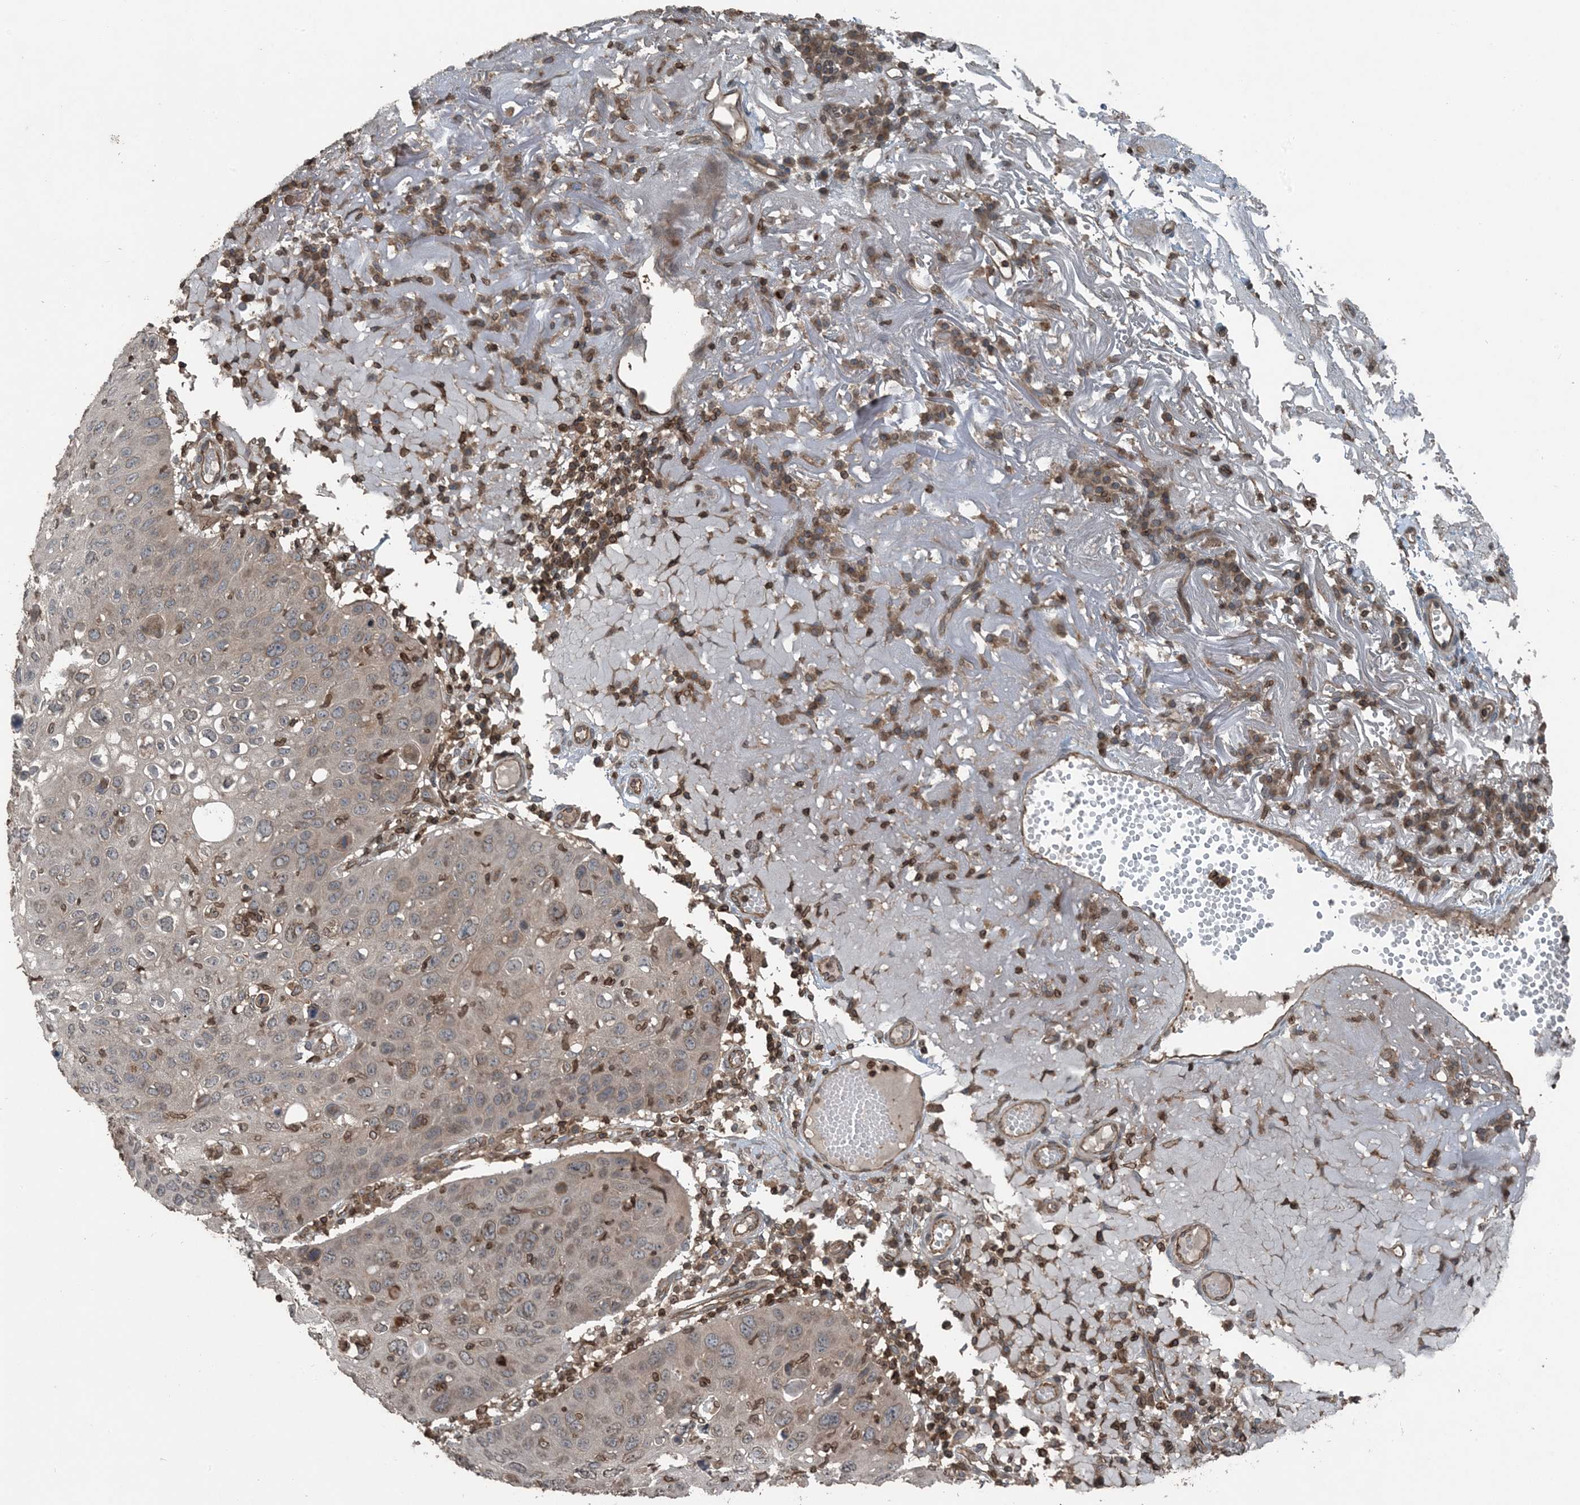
{"staining": {"intensity": "weak", "quantity": "<25%", "location": "cytoplasmic/membranous,nuclear"}, "tissue": "skin cancer", "cell_type": "Tumor cells", "image_type": "cancer", "snomed": [{"axis": "morphology", "description": "Squamous cell carcinoma, NOS"}, {"axis": "topography", "description": "Skin"}], "caption": "This is a photomicrograph of immunohistochemistry (IHC) staining of skin cancer (squamous cell carcinoma), which shows no positivity in tumor cells.", "gene": "ZFAND2B", "patient": {"sex": "female", "age": 90}}